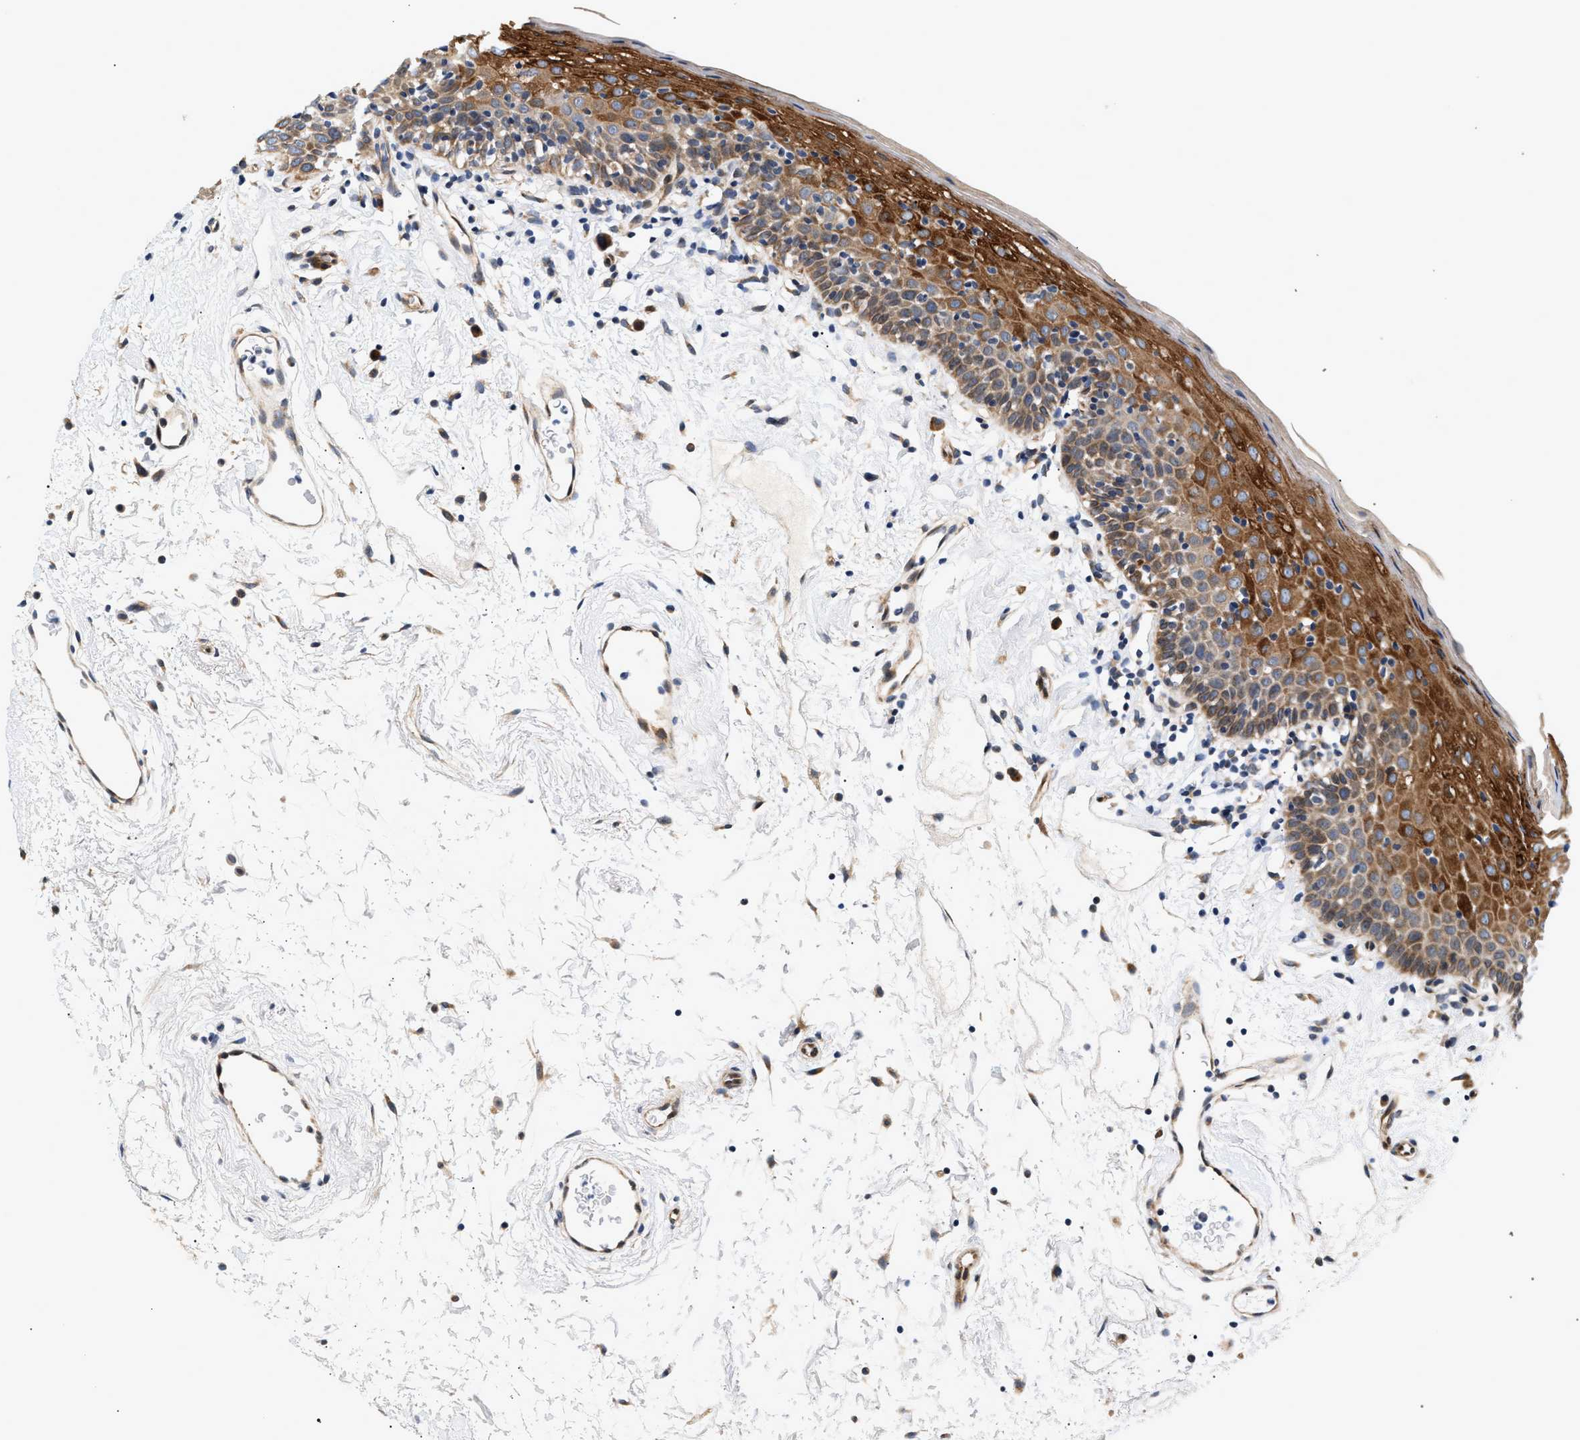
{"staining": {"intensity": "strong", "quantity": ">75%", "location": "cytoplasmic/membranous"}, "tissue": "oral mucosa", "cell_type": "Squamous epithelial cells", "image_type": "normal", "snomed": [{"axis": "morphology", "description": "Normal tissue, NOS"}, {"axis": "topography", "description": "Oral tissue"}], "caption": "The histopathology image displays immunohistochemical staining of benign oral mucosa. There is strong cytoplasmic/membranous staining is present in about >75% of squamous epithelial cells.", "gene": "IFT74", "patient": {"sex": "male", "age": 66}}